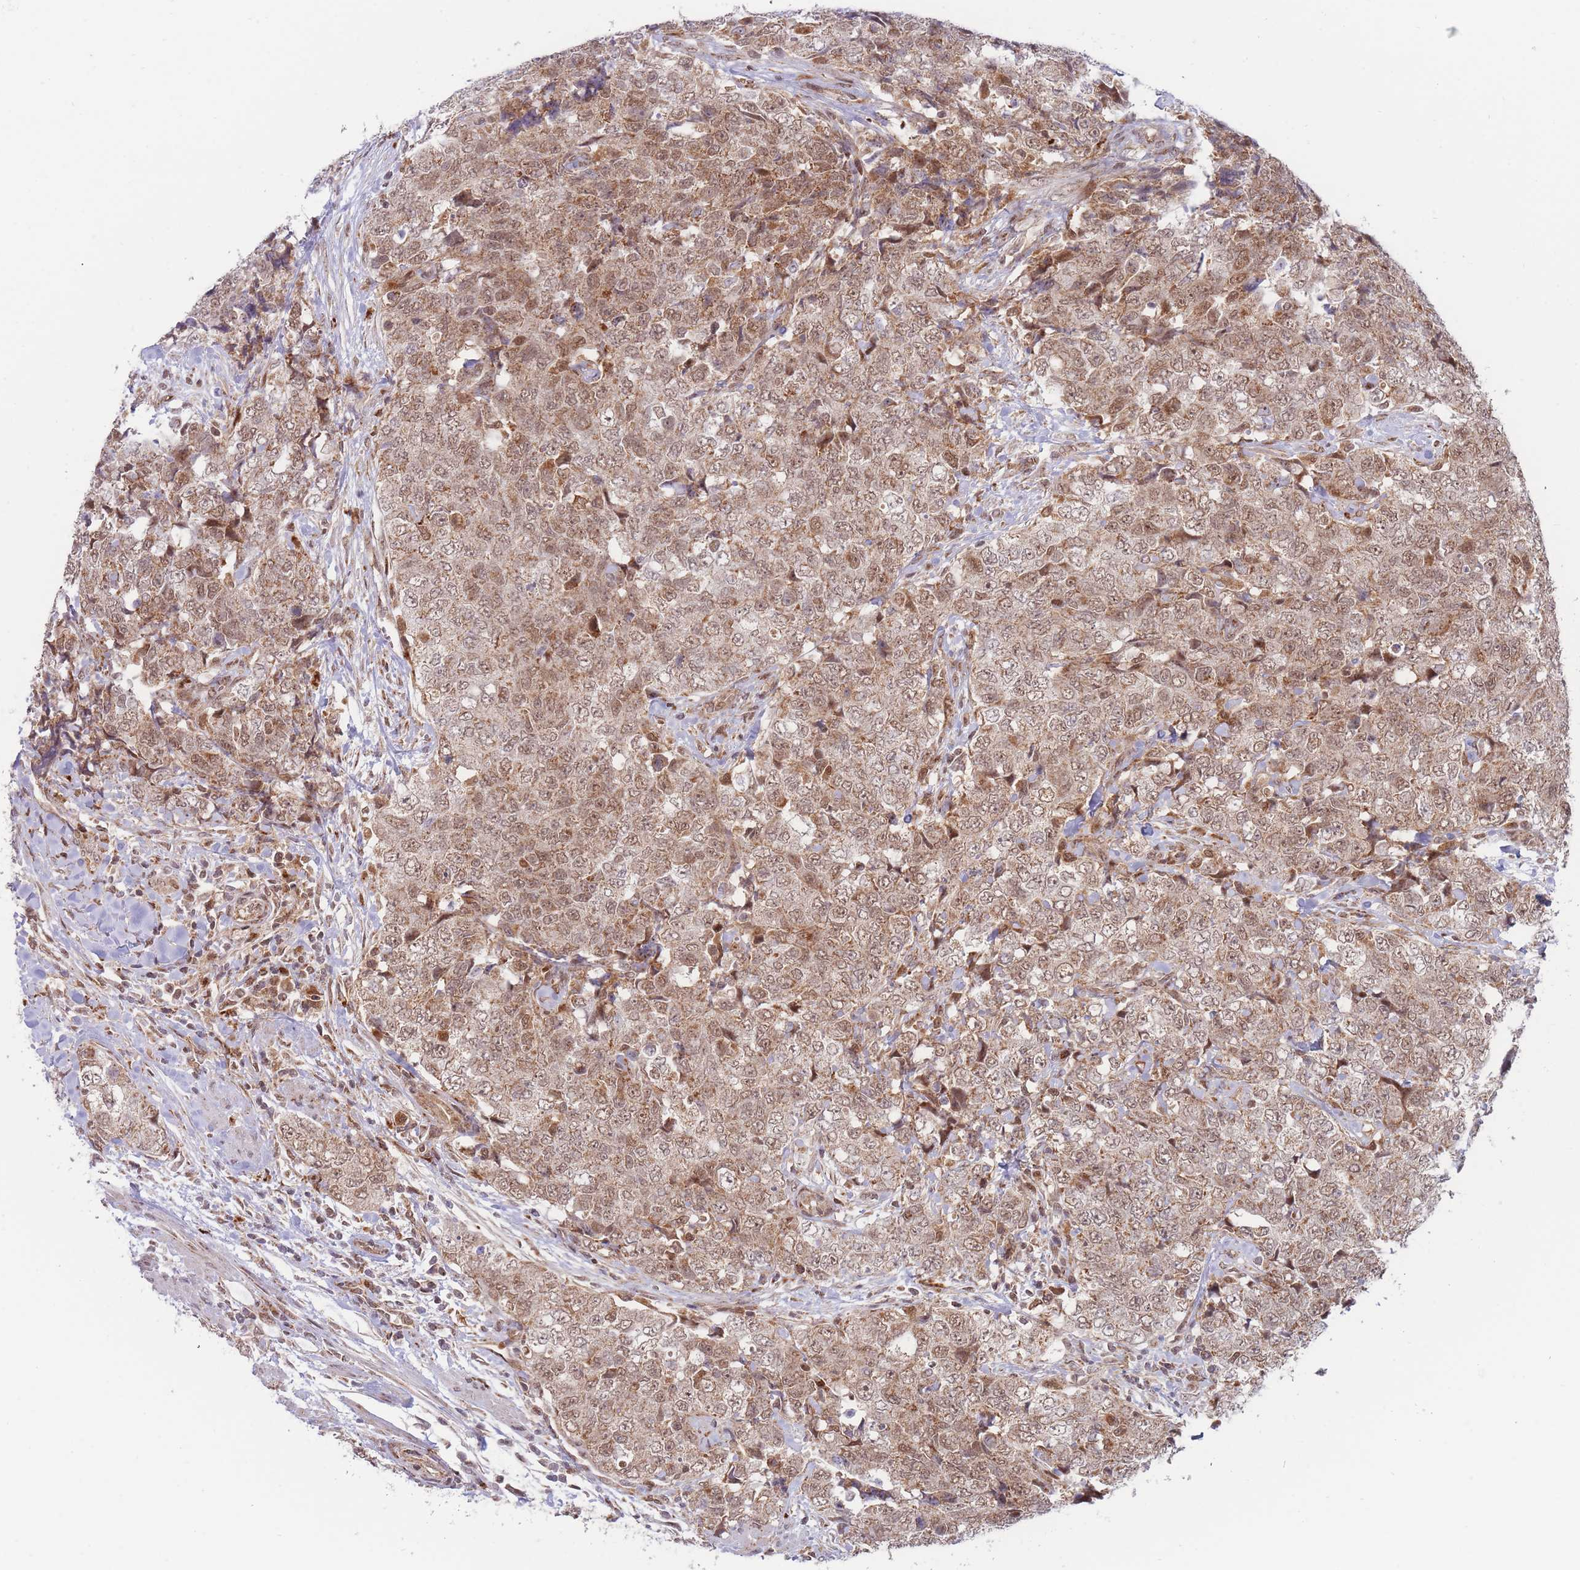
{"staining": {"intensity": "moderate", "quantity": ">75%", "location": "nuclear"}, "tissue": "urothelial cancer", "cell_type": "Tumor cells", "image_type": "cancer", "snomed": [{"axis": "morphology", "description": "Urothelial carcinoma, High grade"}, {"axis": "topography", "description": "Urinary bladder"}], "caption": "Immunohistochemistry (DAB) staining of human high-grade urothelial carcinoma reveals moderate nuclear protein expression in about >75% of tumor cells.", "gene": "BOD1L1", "patient": {"sex": "female", "age": 78}}